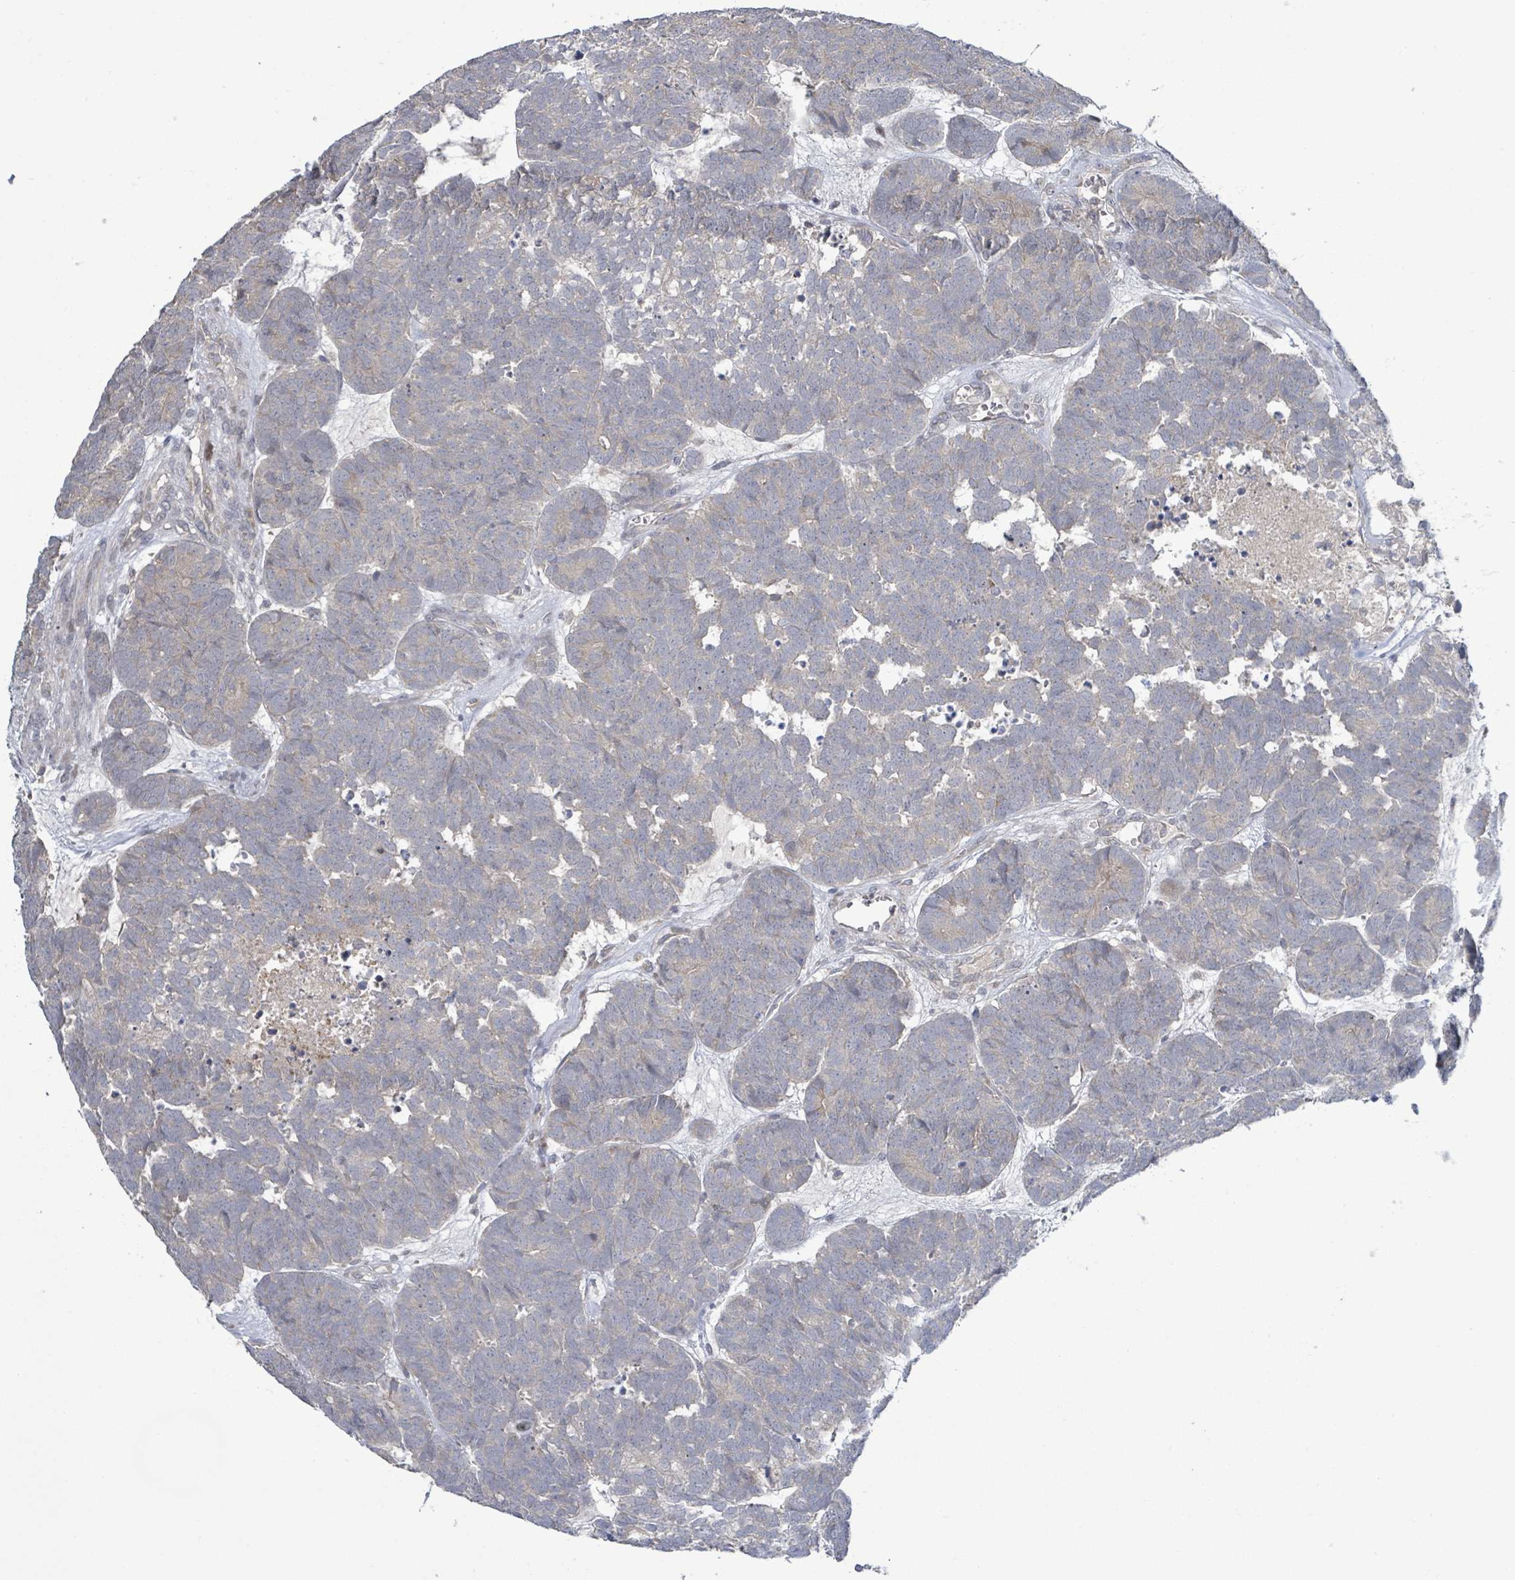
{"staining": {"intensity": "negative", "quantity": "none", "location": "none"}, "tissue": "head and neck cancer", "cell_type": "Tumor cells", "image_type": "cancer", "snomed": [{"axis": "morphology", "description": "Adenocarcinoma, NOS"}, {"axis": "topography", "description": "Head-Neck"}], "caption": "Immunohistochemical staining of head and neck adenocarcinoma displays no significant positivity in tumor cells.", "gene": "SLIT3", "patient": {"sex": "female", "age": 81}}